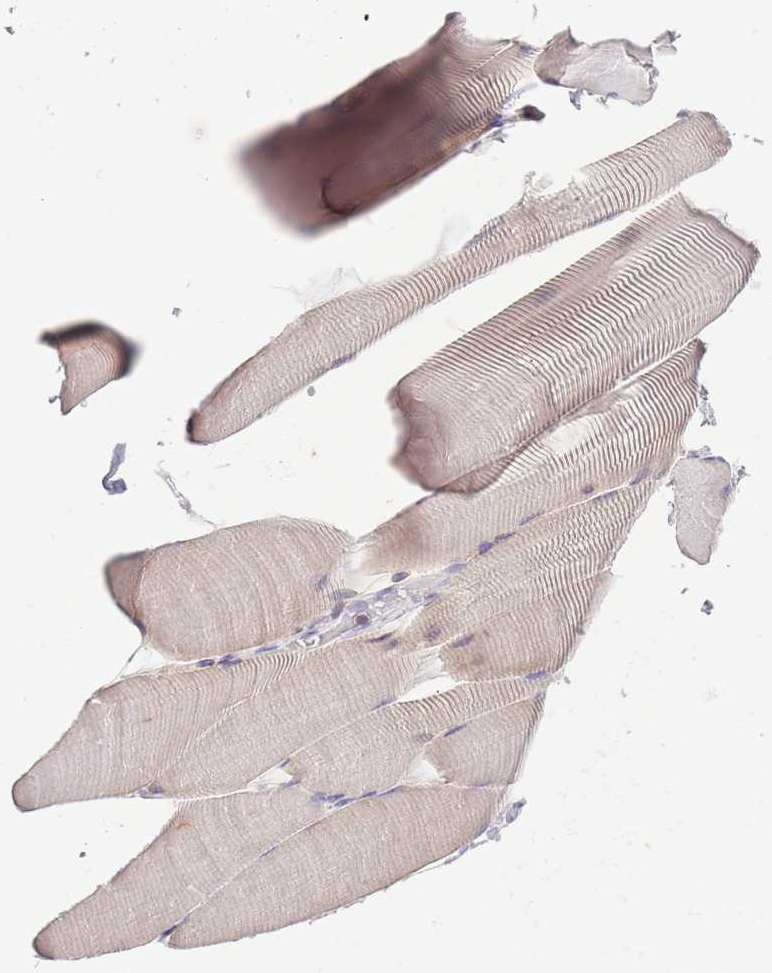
{"staining": {"intensity": "weak", "quantity": "25%-75%", "location": "cytoplasmic/membranous"}, "tissue": "skeletal muscle", "cell_type": "Myocytes", "image_type": "normal", "snomed": [{"axis": "morphology", "description": "Normal tissue, NOS"}, {"axis": "topography", "description": "Skeletal muscle"}], "caption": "Immunohistochemical staining of benign human skeletal muscle exhibits 25%-75% levels of weak cytoplasmic/membranous protein expression in approximately 25%-75% of myocytes.", "gene": "HRG", "patient": {"sex": "male", "age": 25}}